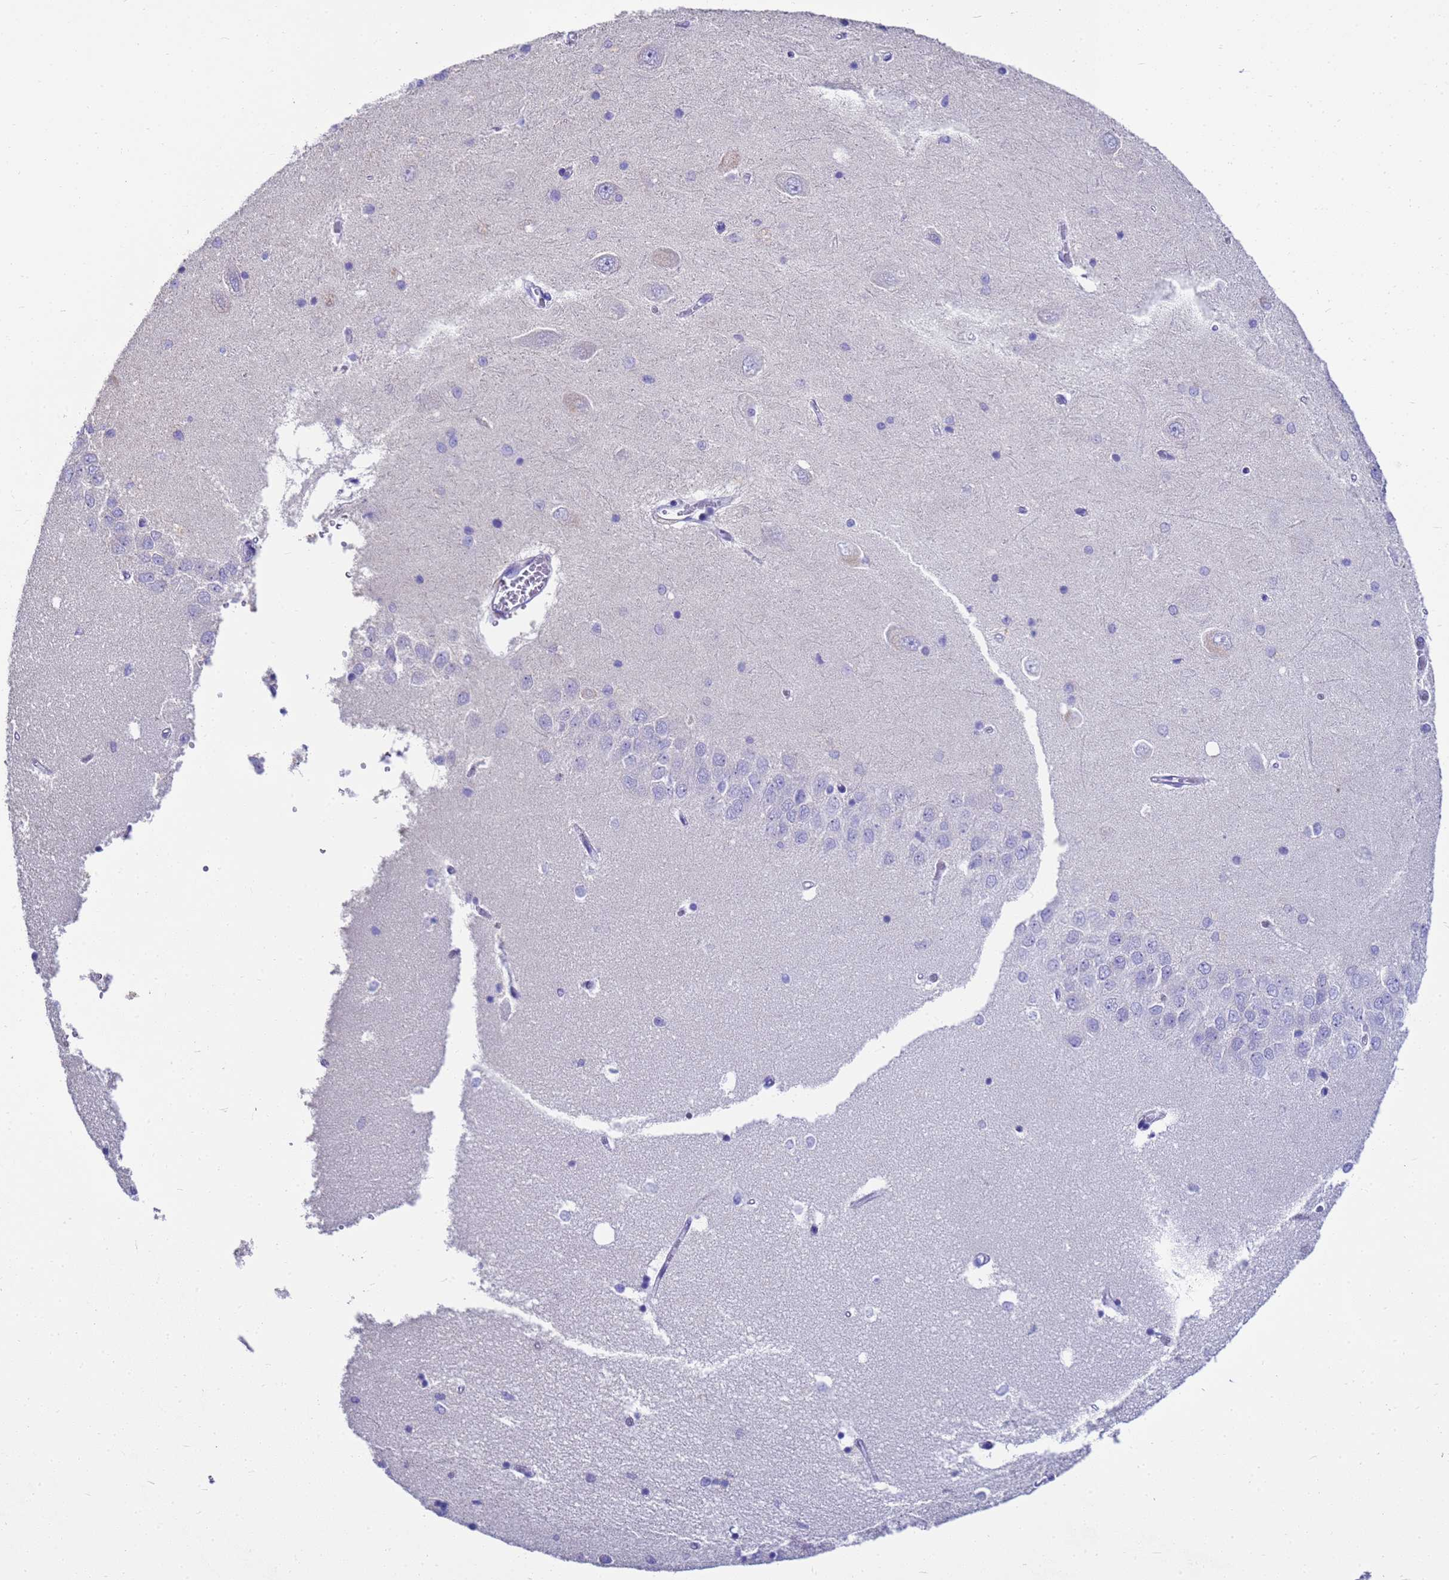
{"staining": {"intensity": "negative", "quantity": "none", "location": "none"}, "tissue": "hippocampus", "cell_type": "Glial cells", "image_type": "normal", "snomed": [{"axis": "morphology", "description": "Normal tissue, NOS"}, {"axis": "topography", "description": "Hippocampus"}], "caption": "An image of hippocampus stained for a protein displays no brown staining in glial cells.", "gene": "MS4A13", "patient": {"sex": "male", "age": 45}}